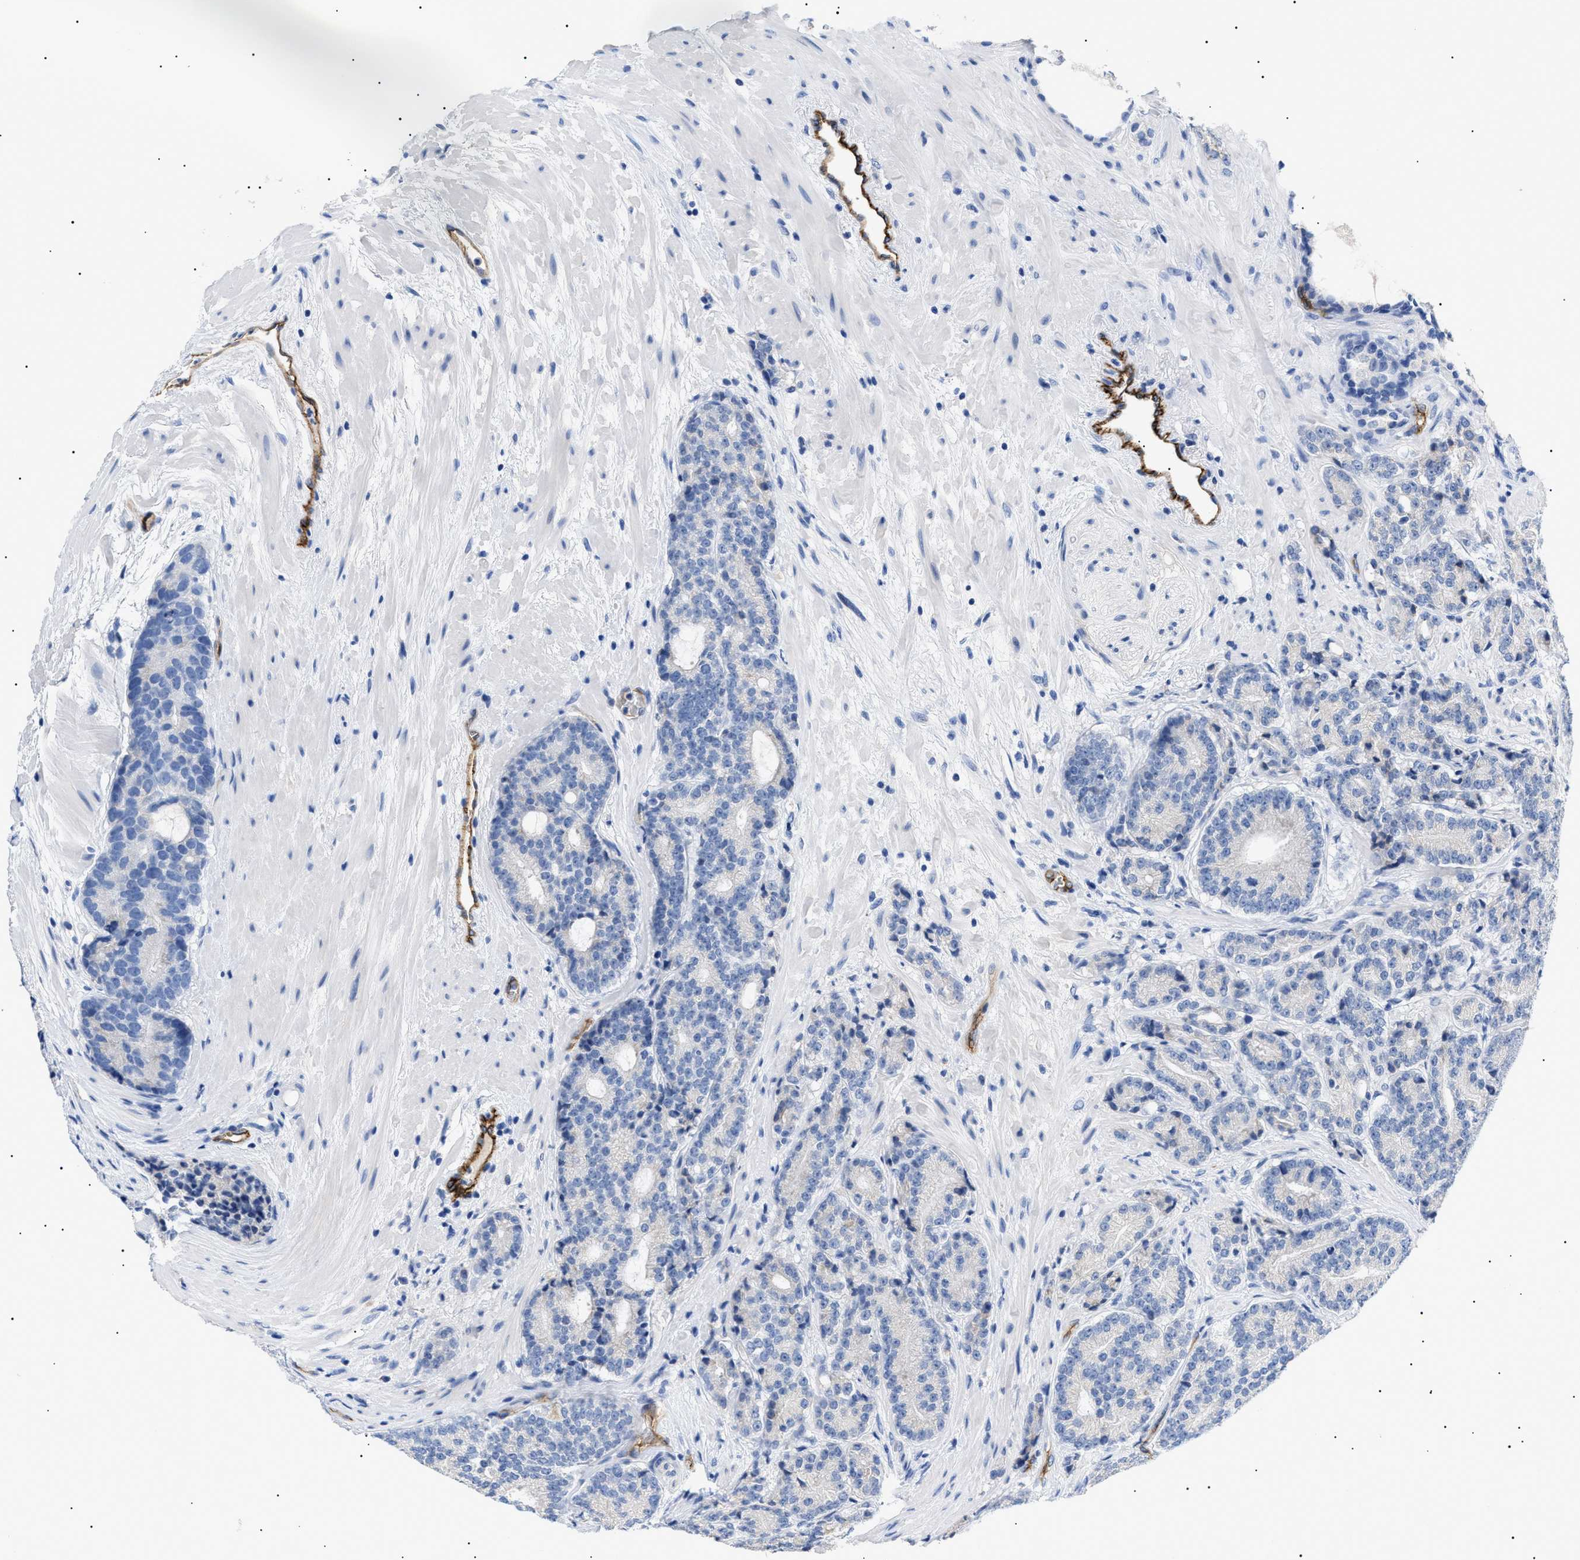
{"staining": {"intensity": "negative", "quantity": "none", "location": "none"}, "tissue": "prostate cancer", "cell_type": "Tumor cells", "image_type": "cancer", "snomed": [{"axis": "morphology", "description": "Adenocarcinoma, High grade"}, {"axis": "topography", "description": "Prostate"}], "caption": "Immunohistochemistry (IHC) histopathology image of prostate cancer (high-grade adenocarcinoma) stained for a protein (brown), which reveals no positivity in tumor cells. (DAB immunohistochemistry (IHC) visualized using brightfield microscopy, high magnification).", "gene": "ACKR1", "patient": {"sex": "male", "age": 61}}